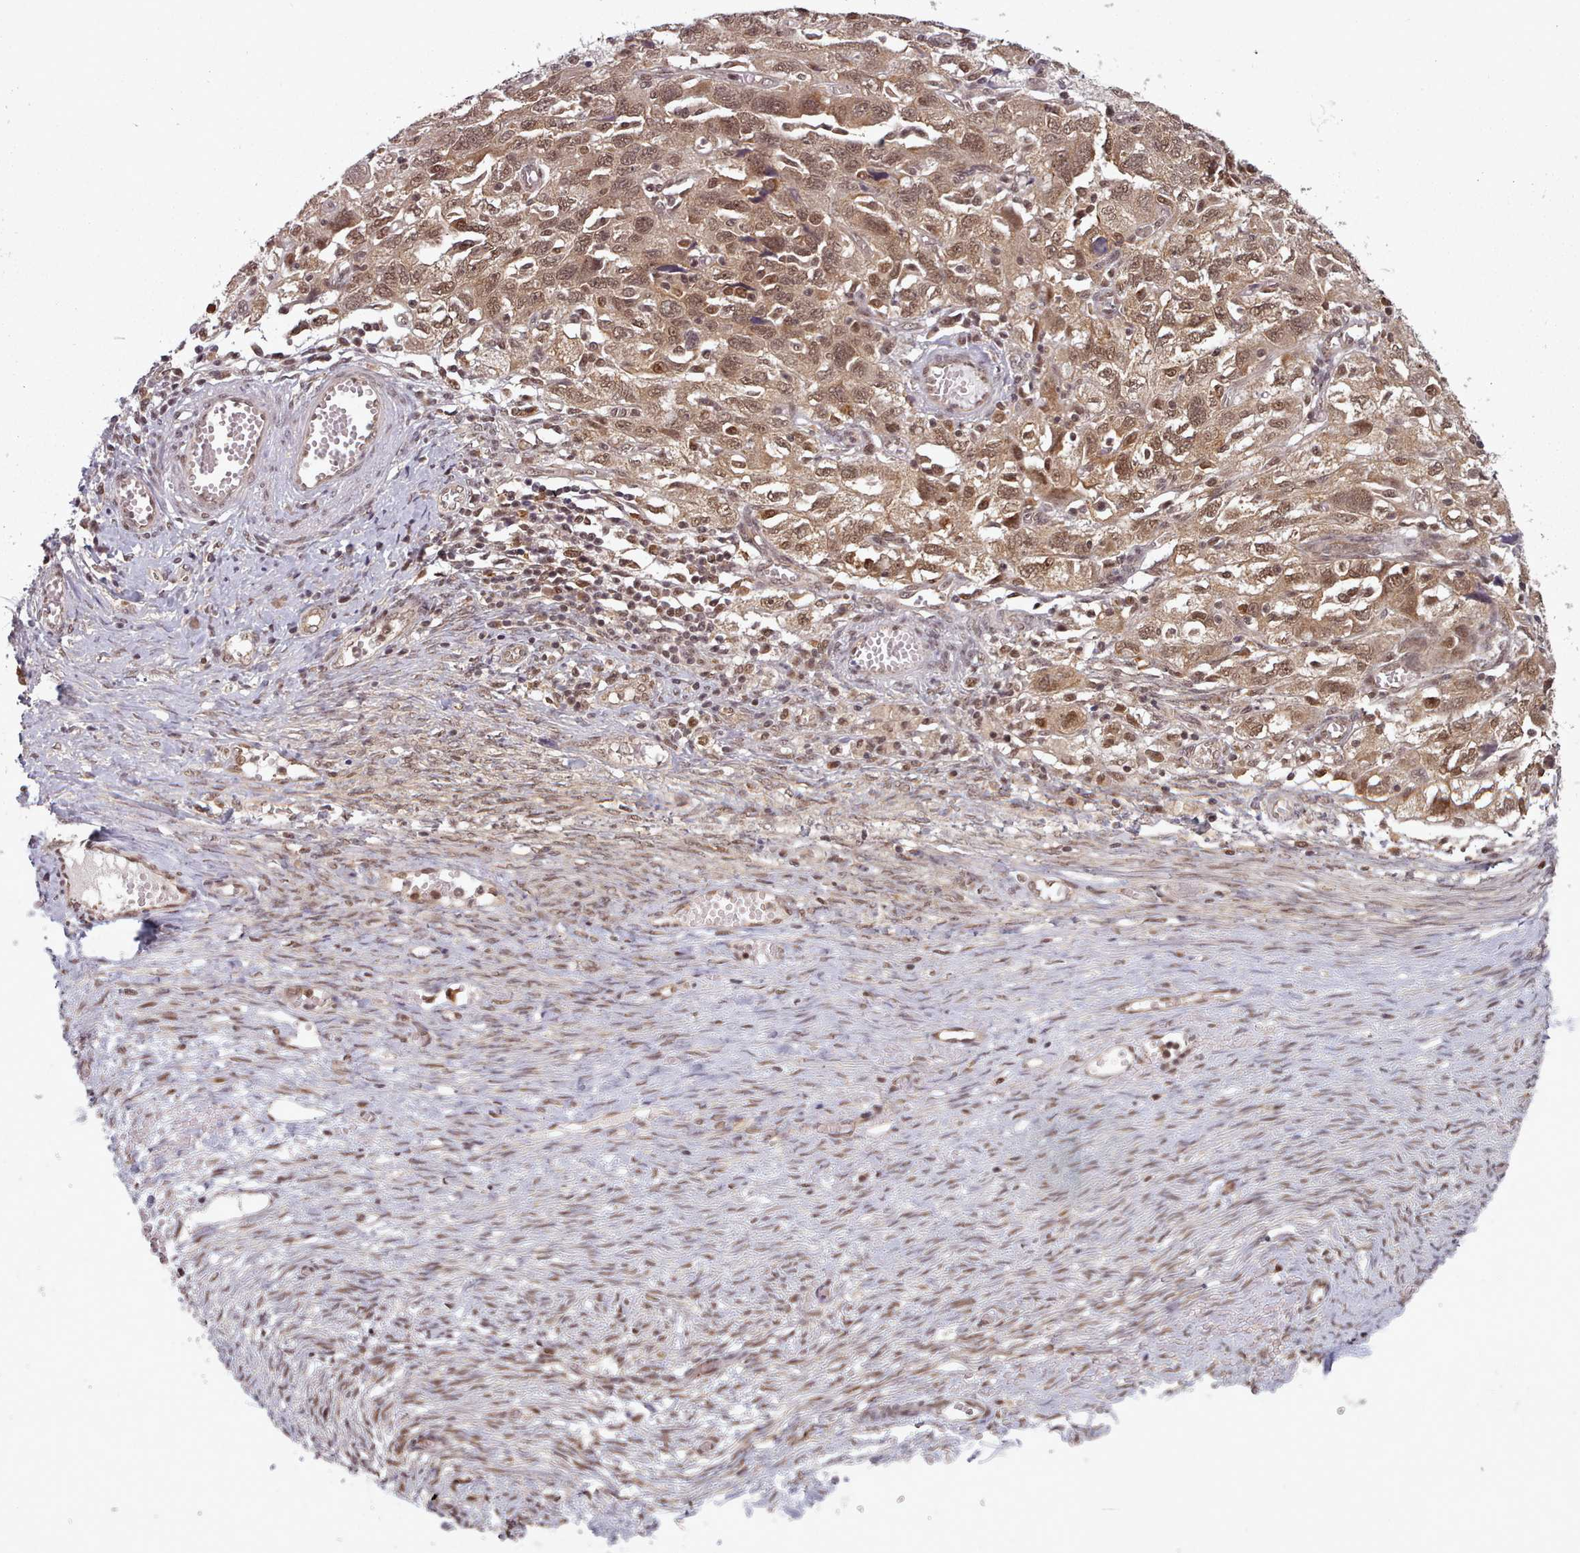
{"staining": {"intensity": "moderate", "quantity": ">75%", "location": "cytoplasmic/membranous,nuclear"}, "tissue": "ovarian cancer", "cell_type": "Tumor cells", "image_type": "cancer", "snomed": [{"axis": "morphology", "description": "Carcinoma, NOS"}, {"axis": "morphology", "description": "Cystadenocarcinoma, serous, NOS"}, {"axis": "topography", "description": "Ovary"}], "caption": "There is medium levels of moderate cytoplasmic/membranous and nuclear expression in tumor cells of ovarian serous cystadenocarcinoma, as demonstrated by immunohistochemical staining (brown color).", "gene": "DHX8", "patient": {"sex": "female", "age": 69}}